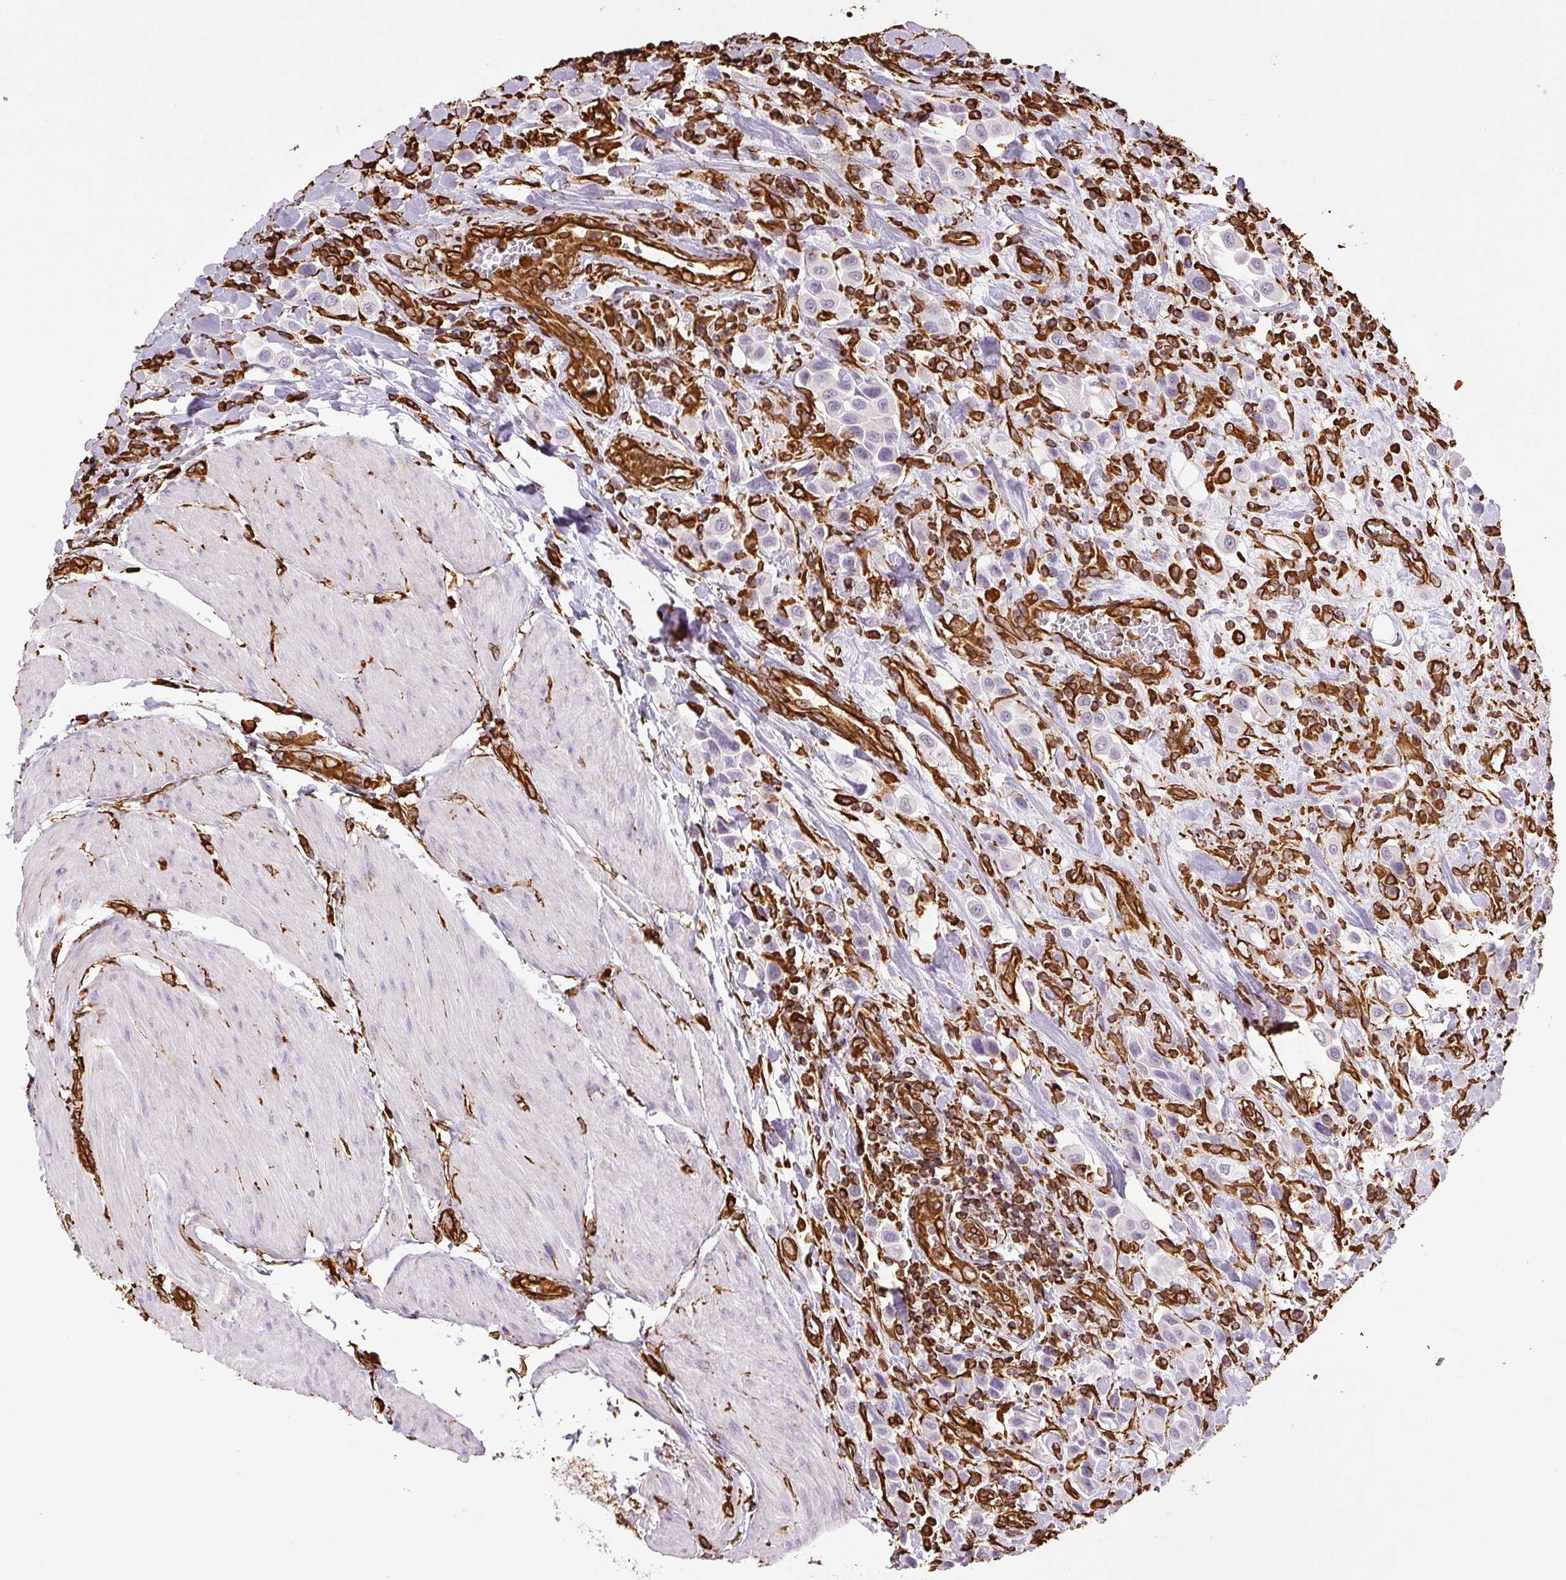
{"staining": {"intensity": "negative", "quantity": "none", "location": "none"}, "tissue": "urothelial cancer", "cell_type": "Tumor cells", "image_type": "cancer", "snomed": [{"axis": "morphology", "description": "Urothelial carcinoma, High grade"}, {"axis": "topography", "description": "Urinary bladder"}], "caption": "This photomicrograph is of urothelial cancer stained with IHC to label a protein in brown with the nuclei are counter-stained blue. There is no positivity in tumor cells. (DAB immunohistochemistry with hematoxylin counter stain).", "gene": "VIM", "patient": {"sex": "male", "age": 50}}